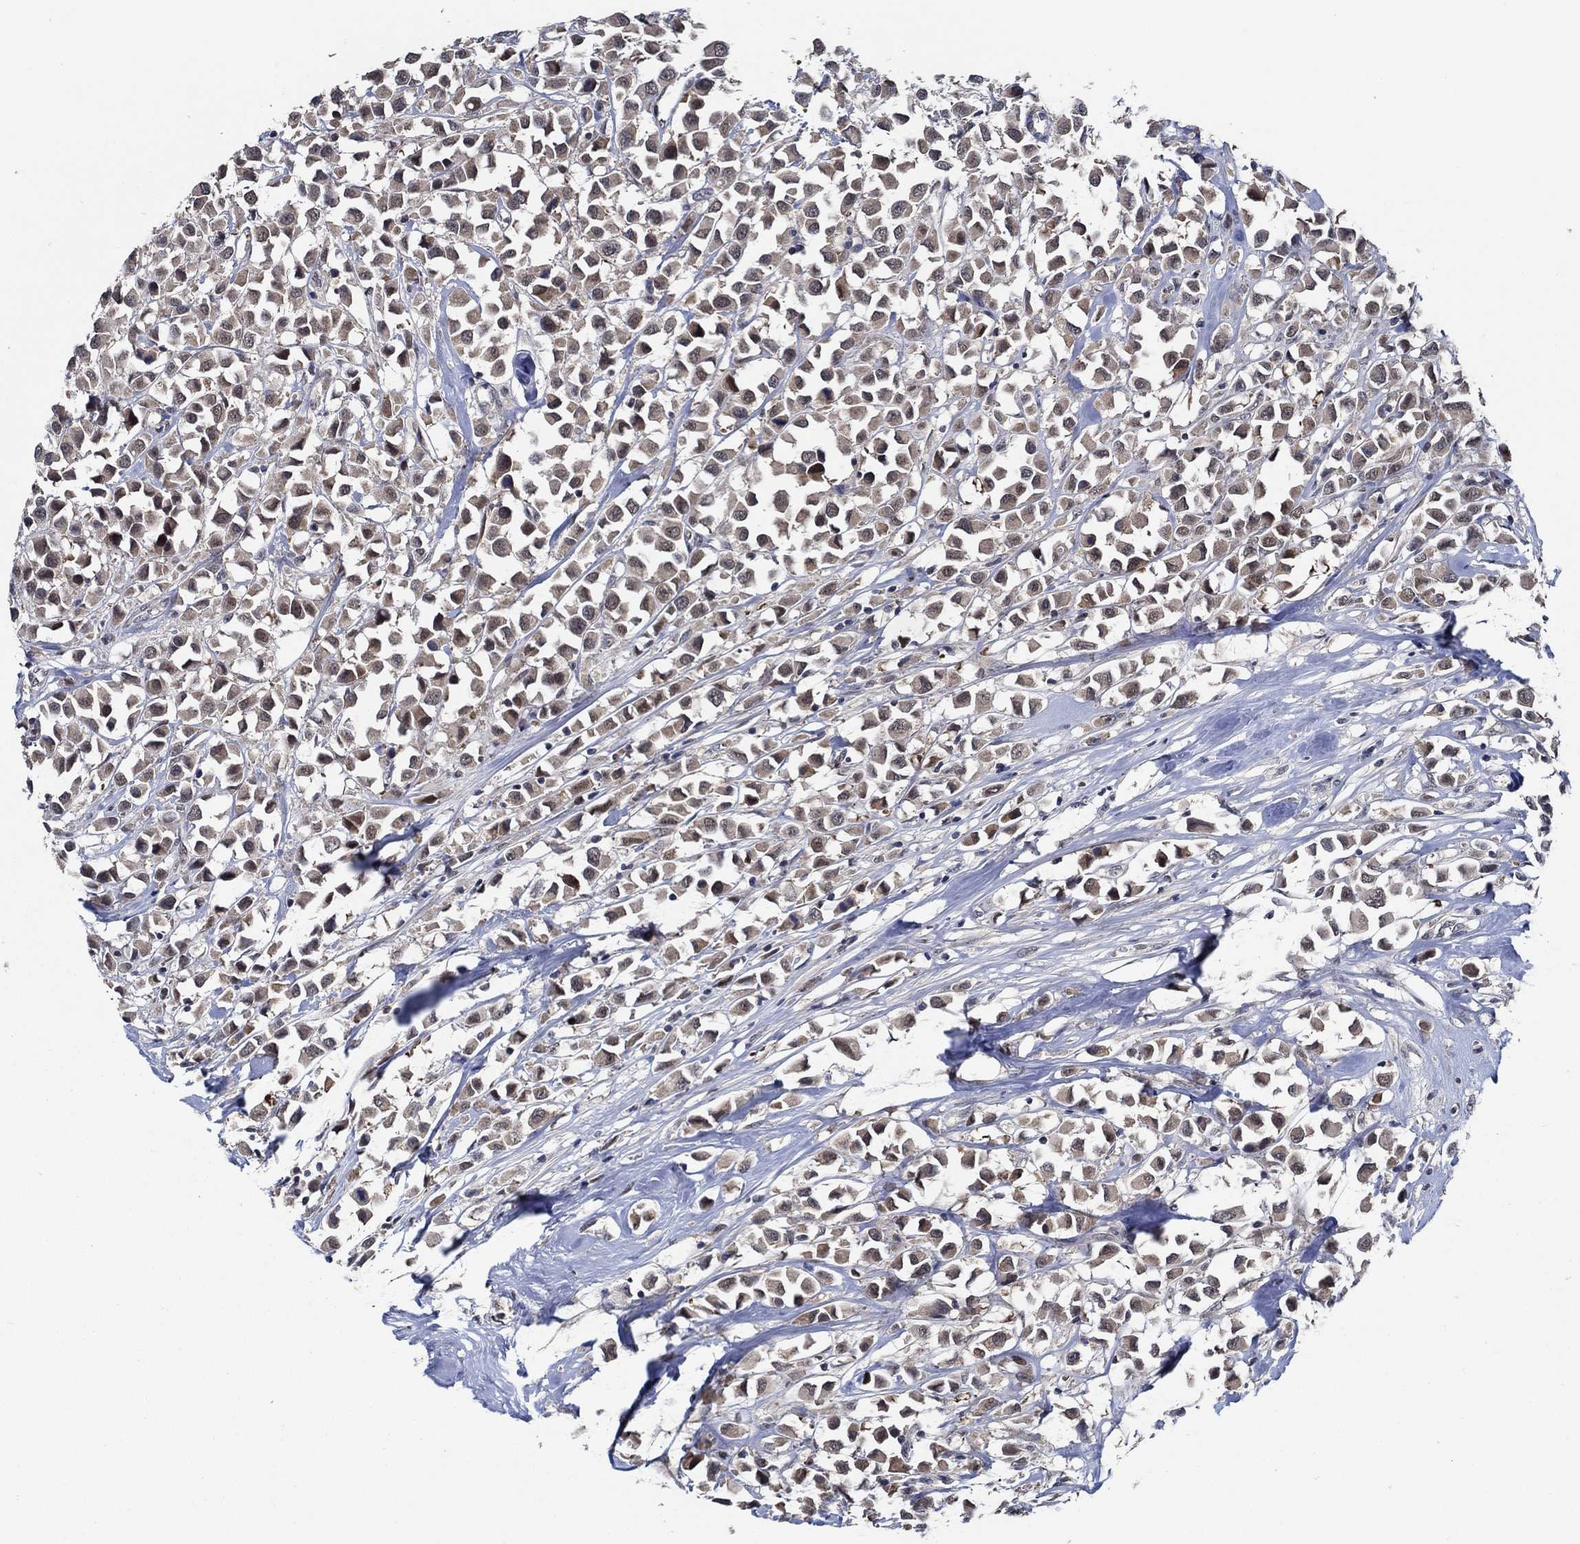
{"staining": {"intensity": "weak", "quantity": ">75%", "location": "cytoplasmic/membranous"}, "tissue": "breast cancer", "cell_type": "Tumor cells", "image_type": "cancer", "snomed": [{"axis": "morphology", "description": "Duct carcinoma"}, {"axis": "topography", "description": "Breast"}], "caption": "Breast cancer (intraductal carcinoma) was stained to show a protein in brown. There is low levels of weak cytoplasmic/membranous positivity in approximately >75% of tumor cells.", "gene": "DACT1", "patient": {"sex": "female", "age": 61}}